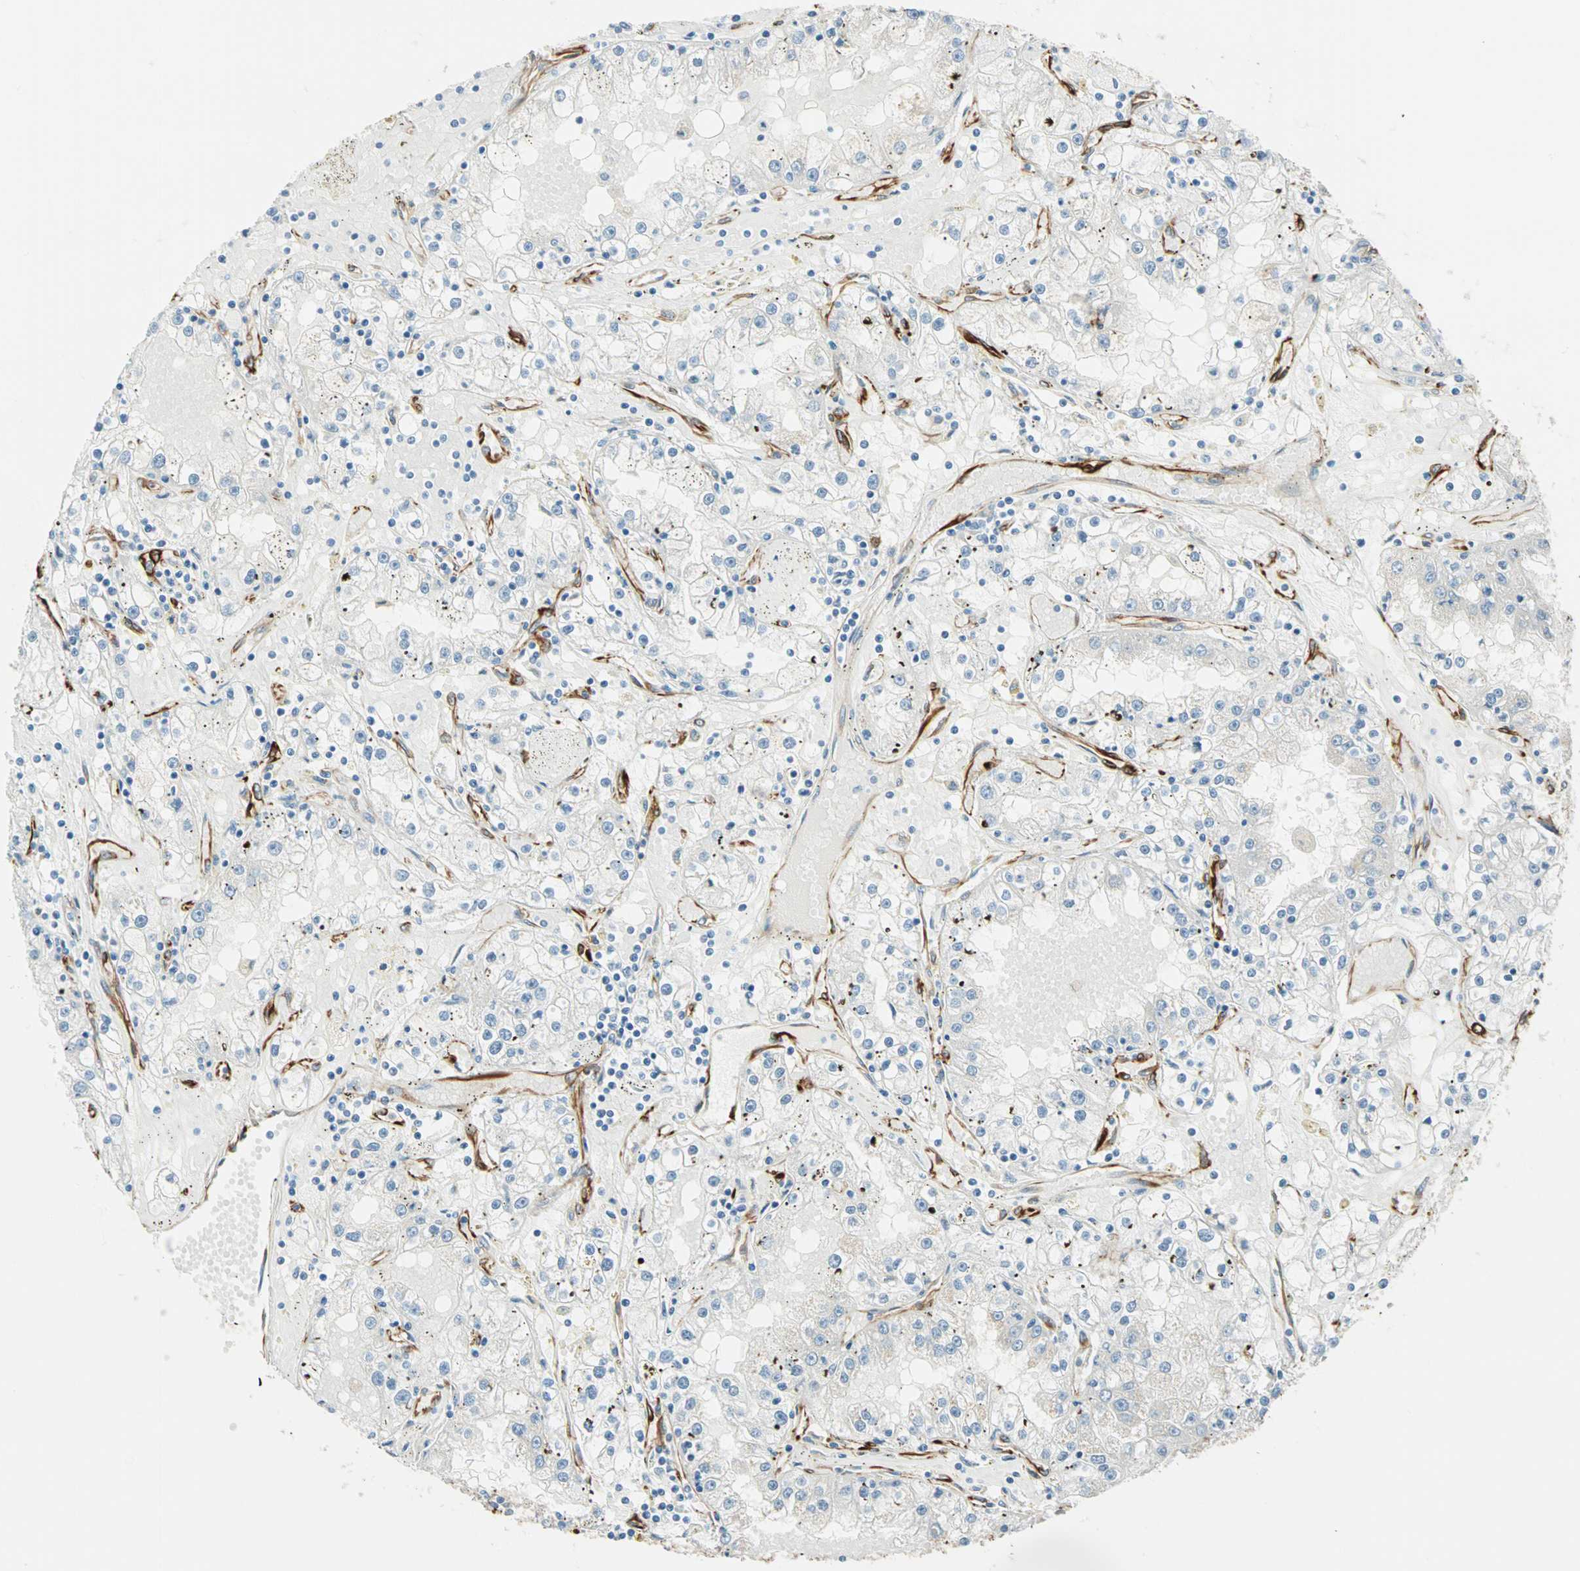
{"staining": {"intensity": "negative", "quantity": "none", "location": "none"}, "tissue": "renal cancer", "cell_type": "Tumor cells", "image_type": "cancer", "snomed": [{"axis": "morphology", "description": "Adenocarcinoma, NOS"}, {"axis": "topography", "description": "Kidney"}], "caption": "There is no significant positivity in tumor cells of renal cancer.", "gene": "NES", "patient": {"sex": "male", "age": 56}}